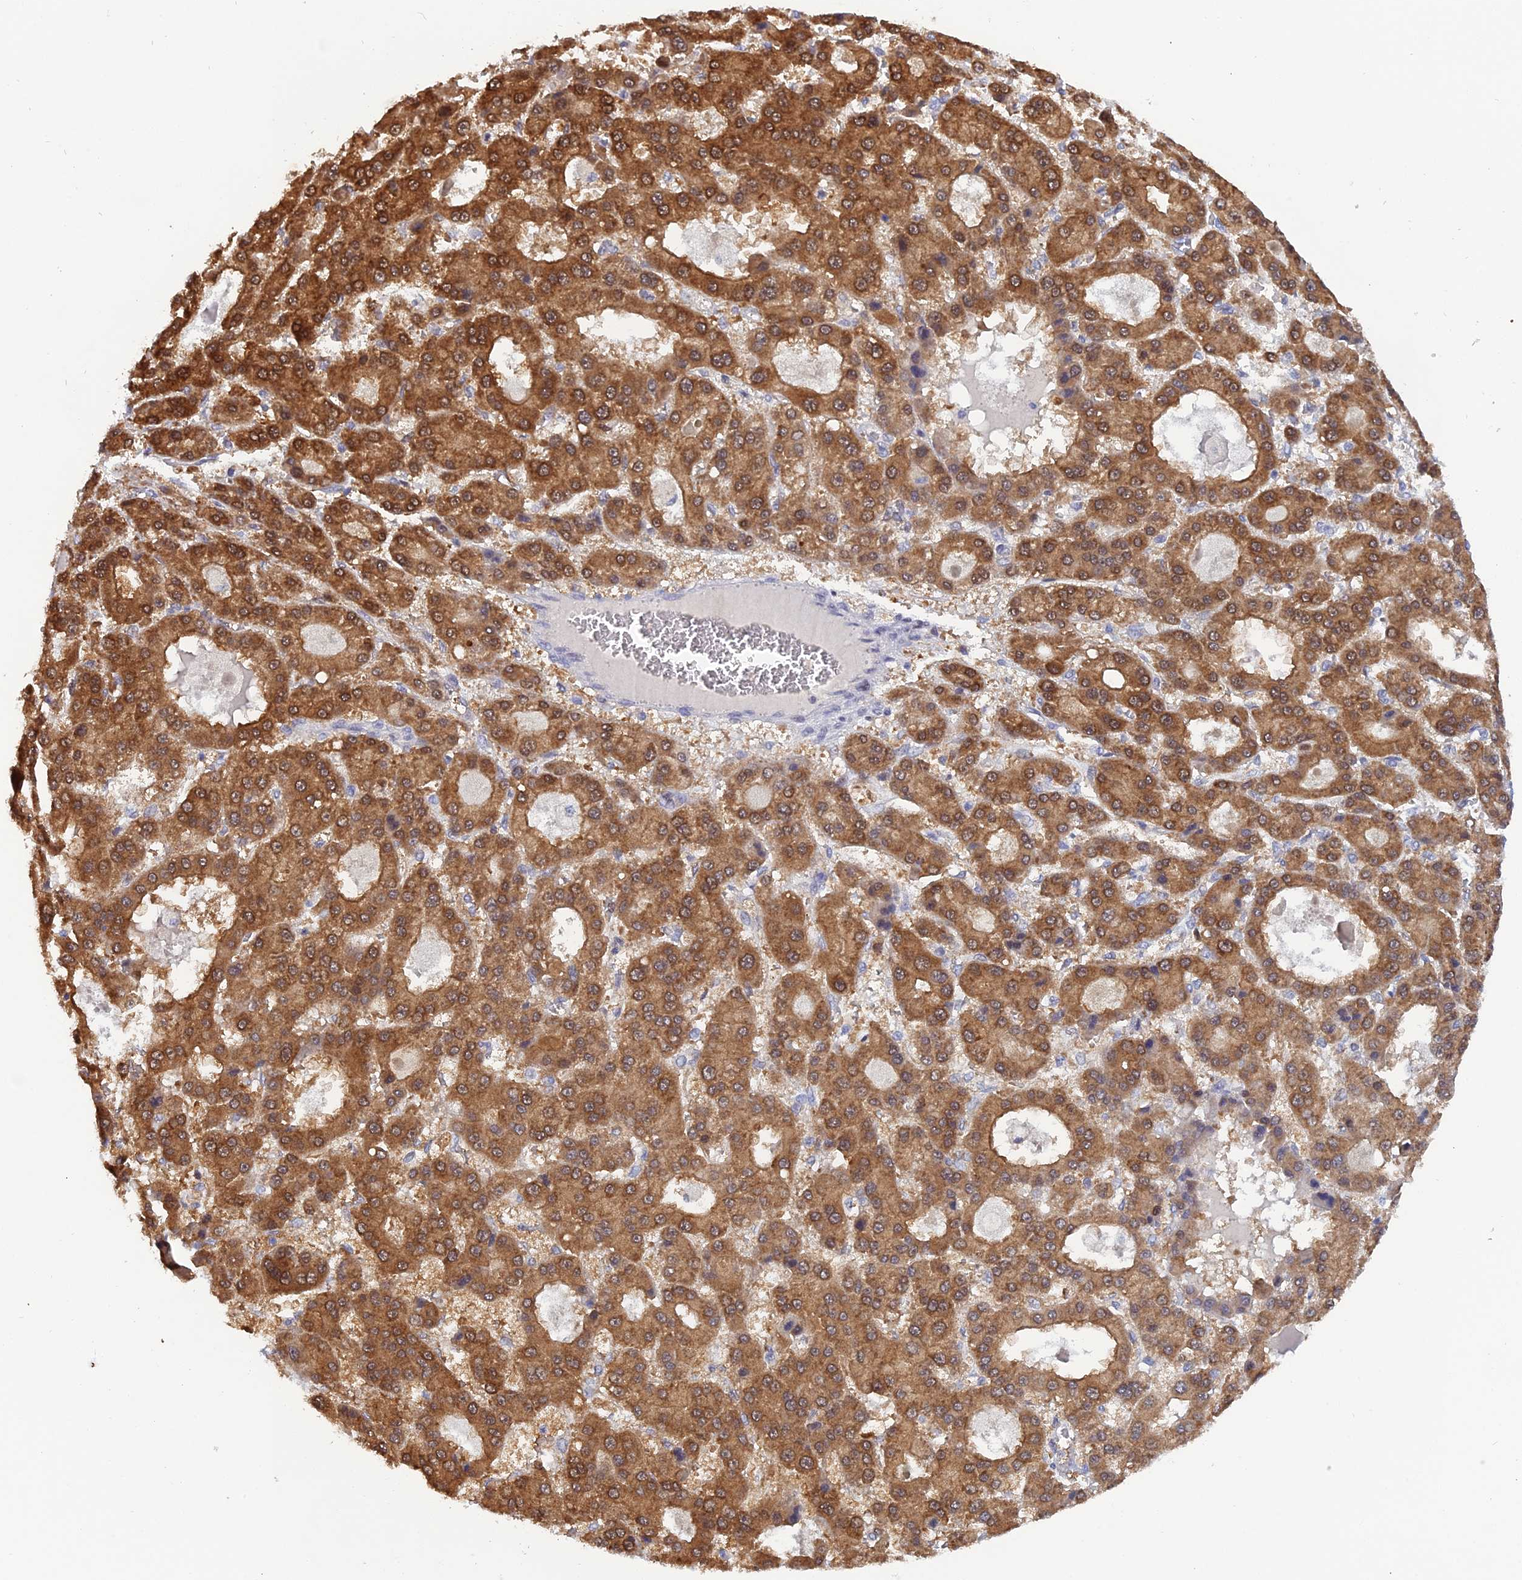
{"staining": {"intensity": "strong", "quantity": ">75%", "location": "cytoplasmic/membranous"}, "tissue": "liver cancer", "cell_type": "Tumor cells", "image_type": "cancer", "snomed": [{"axis": "morphology", "description": "Carcinoma, Hepatocellular, NOS"}, {"axis": "topography", "description": "Liver"}], "caption": "Immunohistochemistry (IHC) micrograph of neoplastic tissue: human liver cancer stained using immunohistochemistry reveals high levels of strong protein expression localized specifically in the cytoplasmic/membranous of tumor cells, appearing as a cytoplasmic/membranous brown color.", "gene": "ELOA2", "patient": {"sex": "male", "age": 70}}